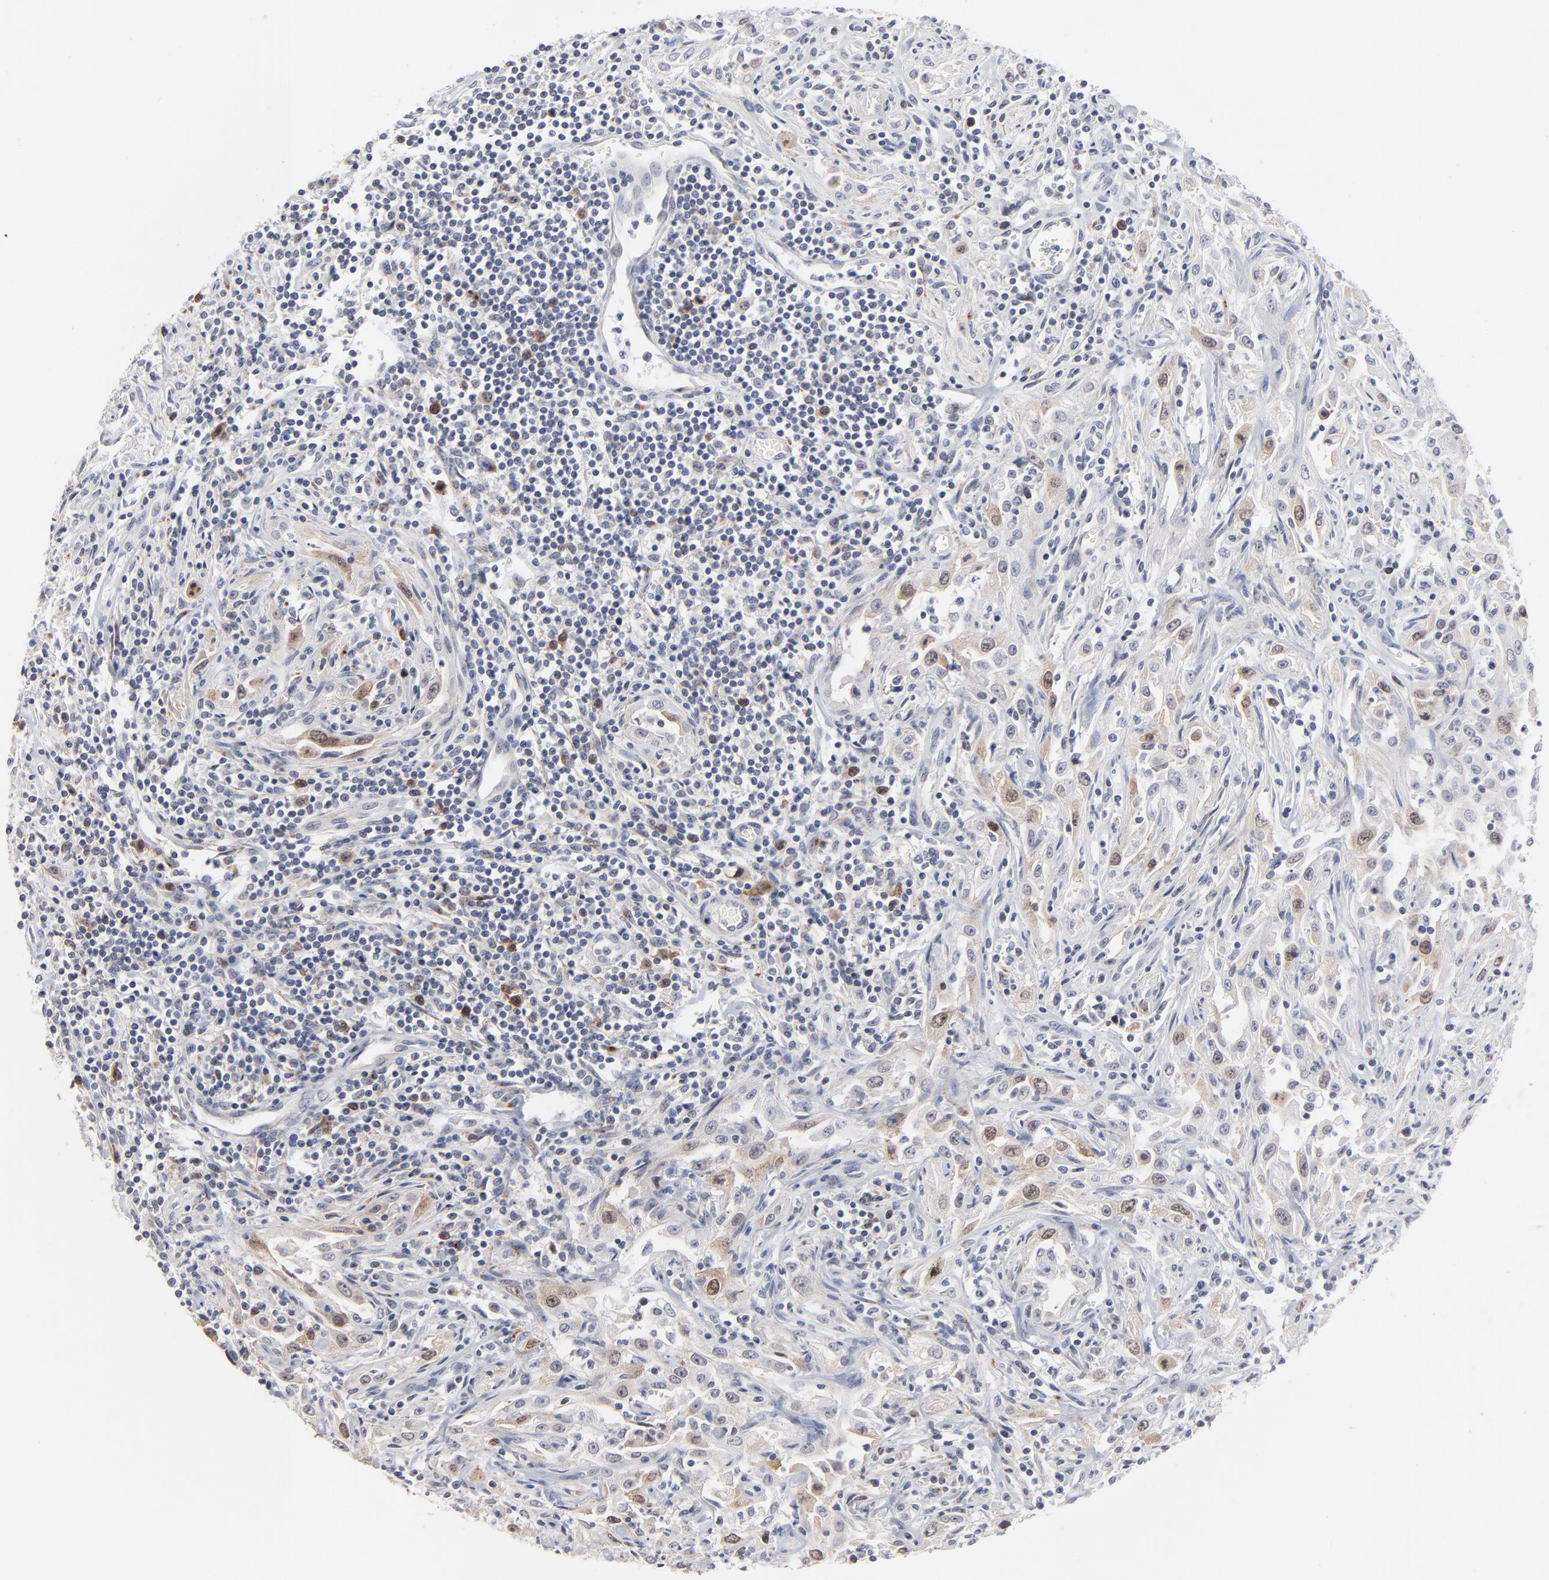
{"staining": {"intensity": "weak", "quantity": "<25%", "location": "cytoplasmic/membranous,nuclear"}, "tissue": "head and neck cancer", "cell_type": "Tumor cells", "image_type": "cancer", "snomed": [{"axis": "morphology", "description": "Squamous cell carcinoma, NOS"}, {"axis": "topography", "description": "Oral tissue"}, {"axis": "topography", "description": "Head-Neck"}], "caption": "A micrograph of human head and neck cancer is negative for staining in tumor cells.", "gene": "AURKA", "patient": {"sex": "female", "age": 76}}